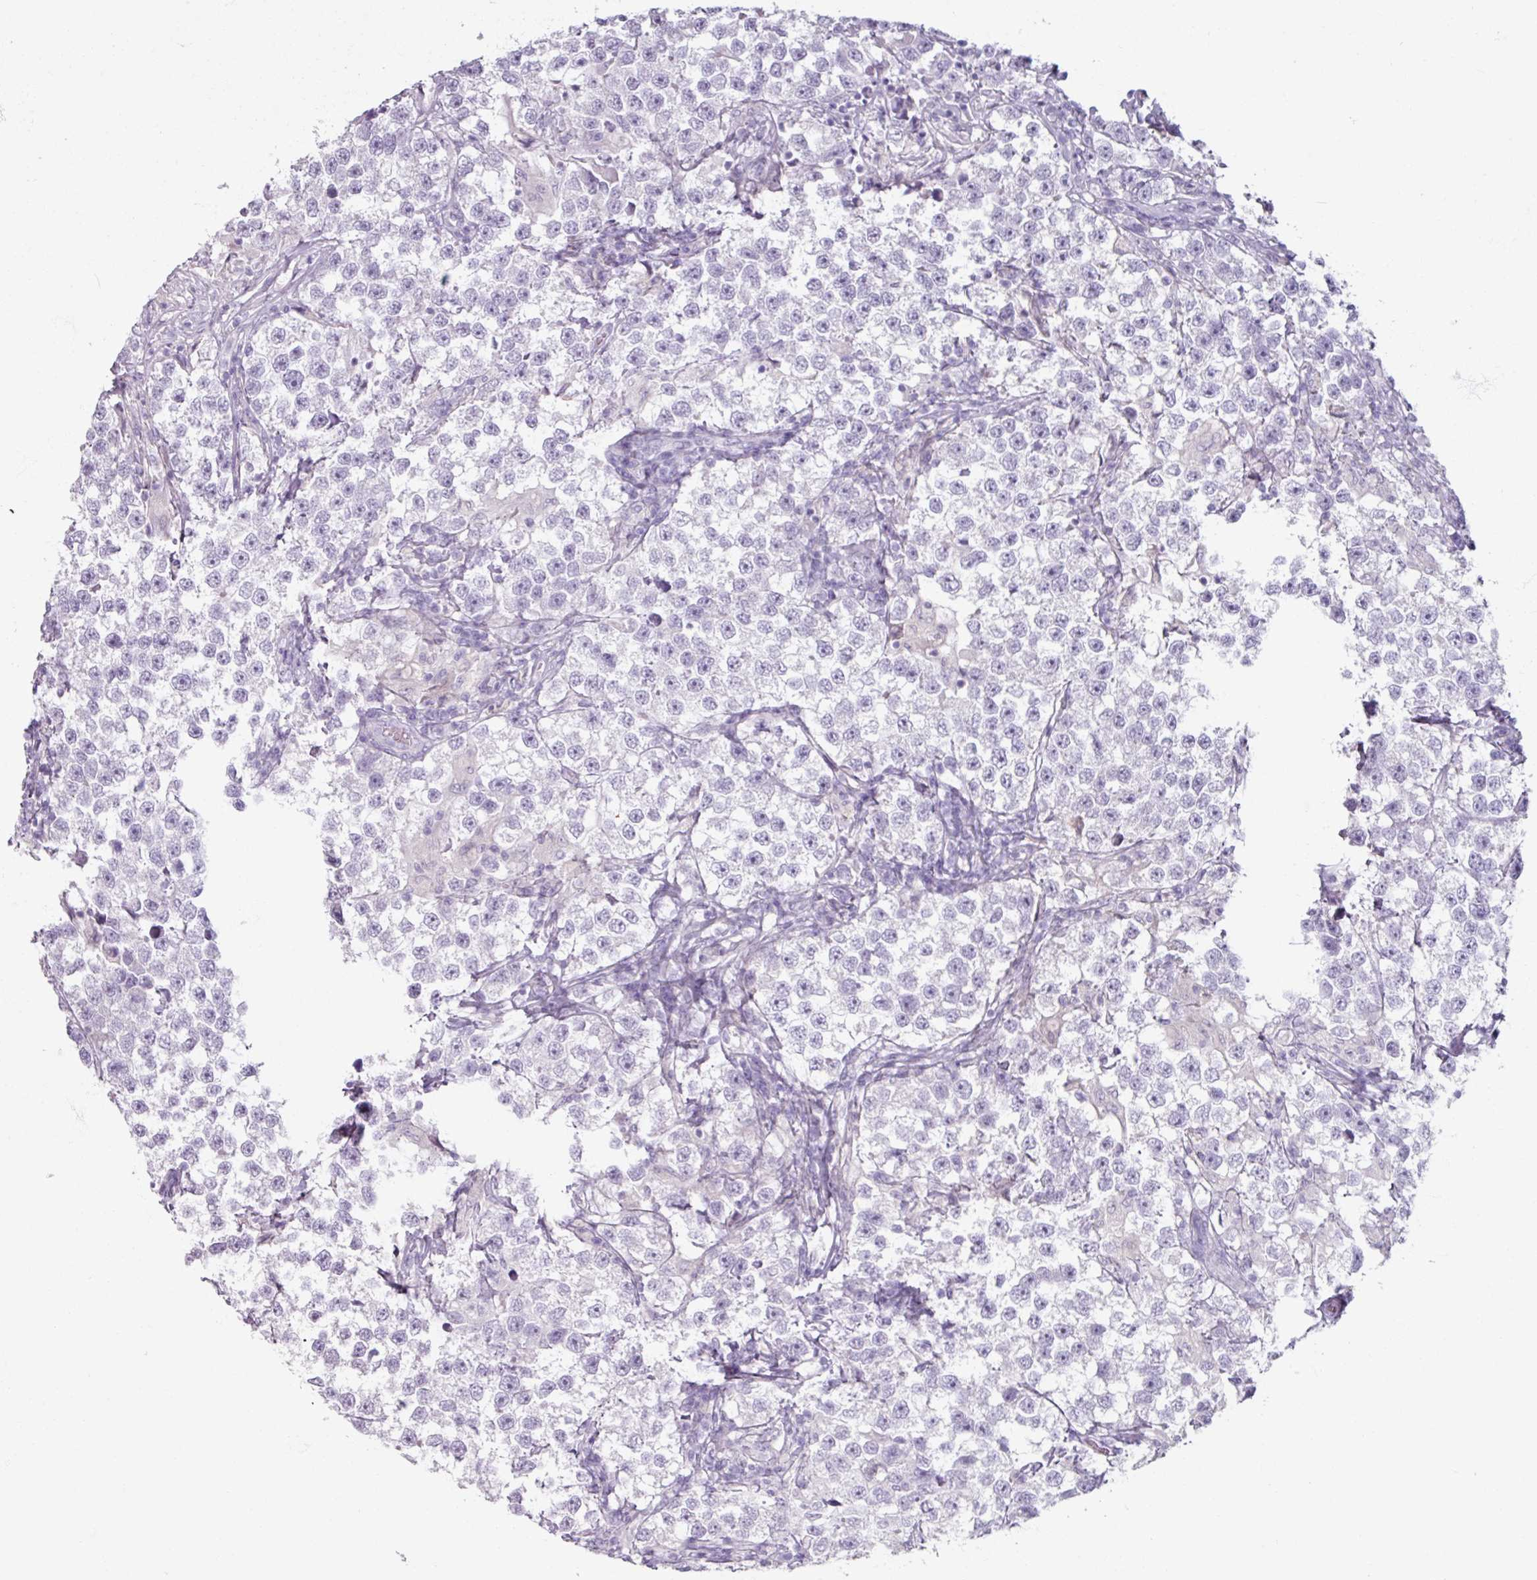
{"staining": {"intensity": "negative", "quantity": "none", "location": "none"}, "tissue": "testis cancer", "cell_type": "Tumor cells", "image_type": "cancer", "snomed": [{"axis": "morphology", "description": "Seminoma, NOS"}, {"axis": "topography", "description": "Testis"}], "caption": "The micrograph displays no staining of tumor cells in testis cancer. The staining is performed using DAB (3,3'-diaminobenzidine) brown chromogen with nuclei counter-stained in using hematoxylin.", "gene": "SLC27A5", "patient": {"sex": "male", "age": 46}}